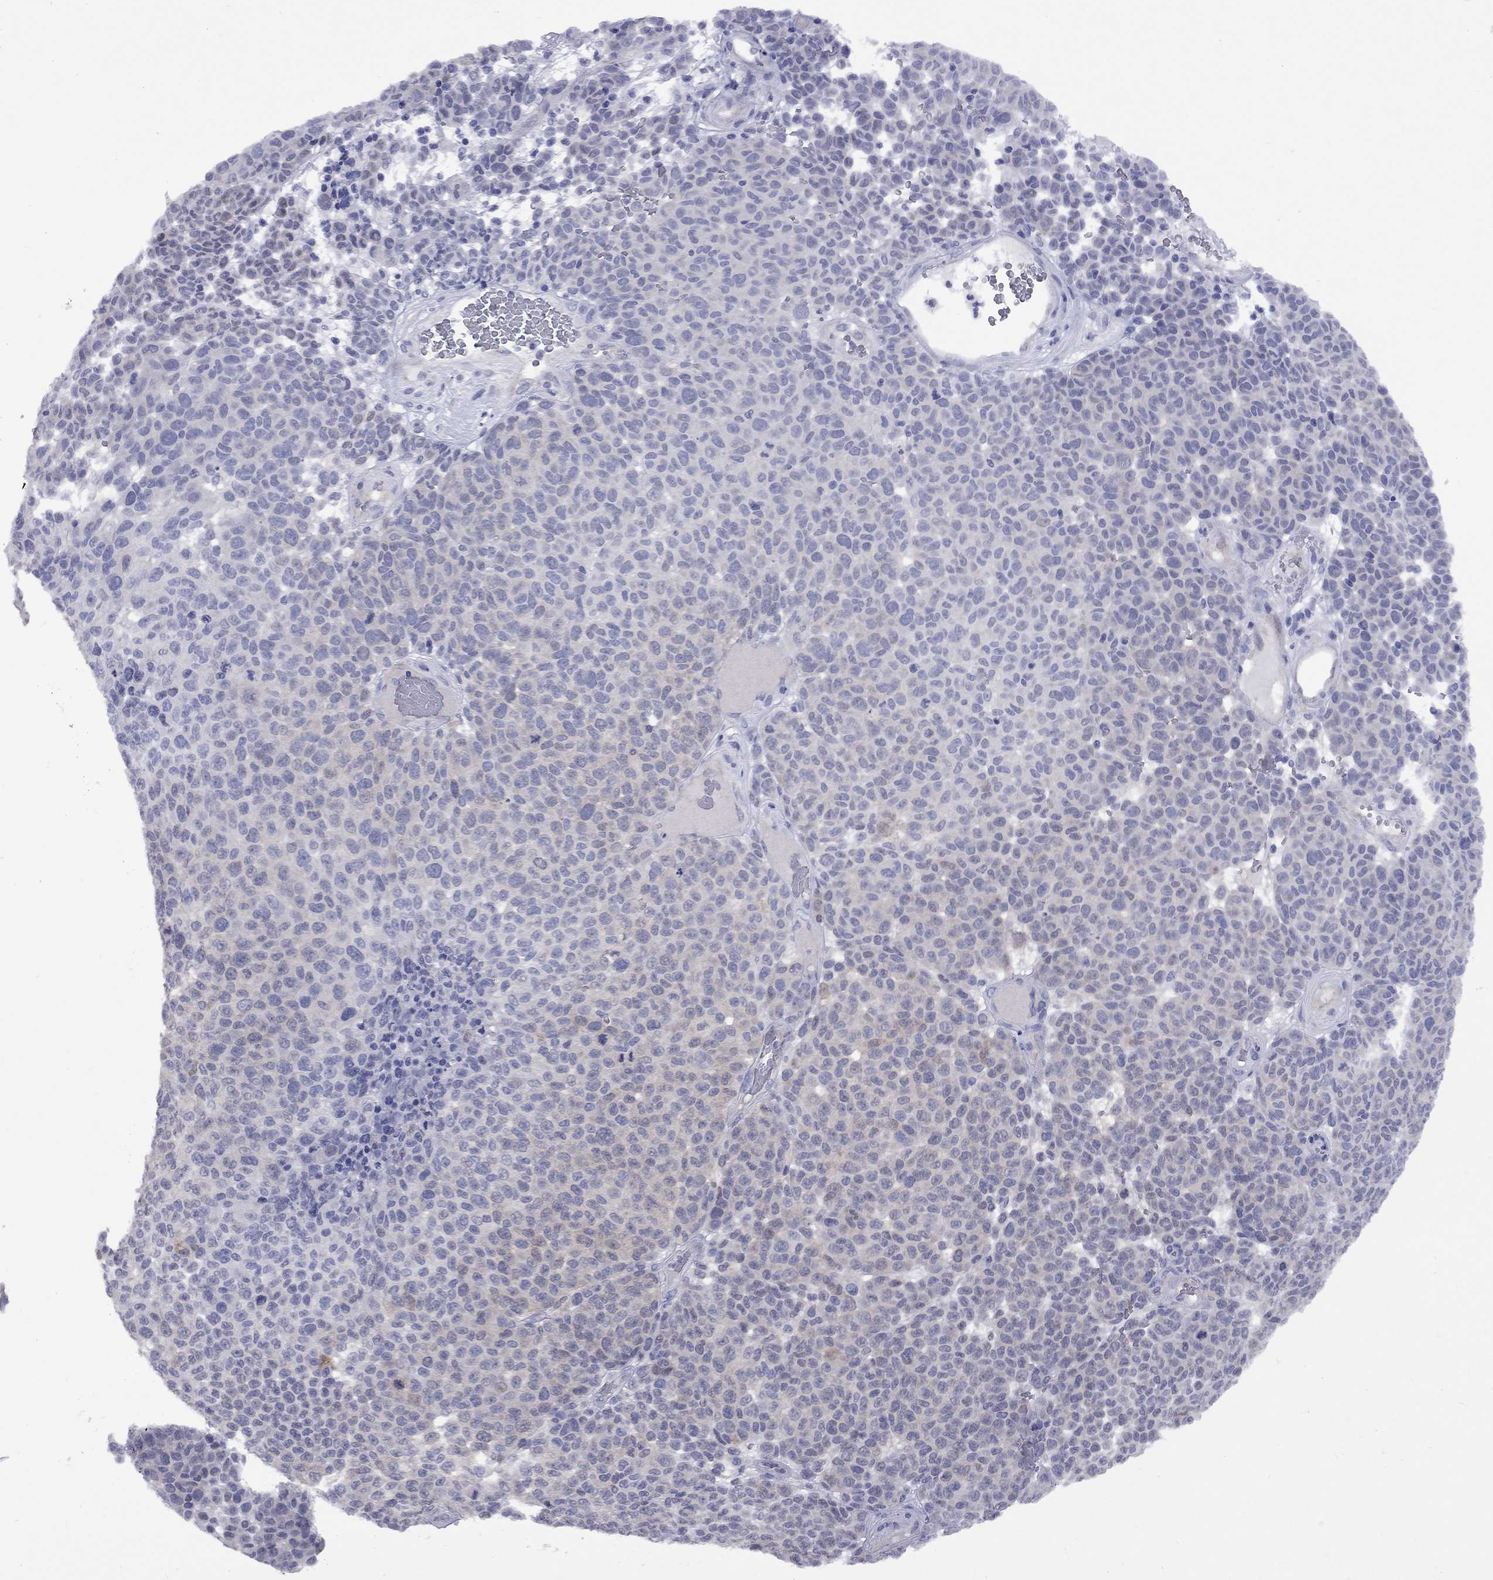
{"staining": {"intensity": "negative", "quantity": "none", "location": "none"}, "tissue": "melanoma", "cell_type": "Tumor cells", "image_type": "cancer", "snomed": [{"axis": "morphology", "description": "Malignant melanoma, NOS"}, {"axis": "topography", "description": "Skin"}], "caption": "Melanoma stained for a protein using immunohistochemistry exhibits no expression tumor cells.", "gene": "CTNNBIP1", "patient": {"sex": "male", "age": 59}}